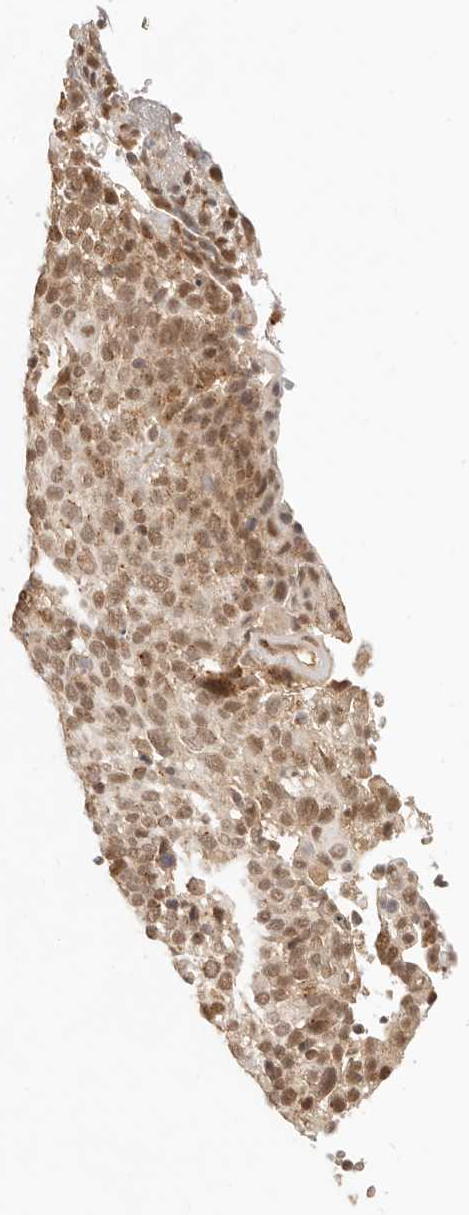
{"staining": {"intensity": "moderate", "quantity": ">75%", "location": "cytoplasmic/membranous,nuclear"}, "tissue": "cervical cancer", "cell_type": "Tumor cells", "image_type": "cancer", "snomed": [{"axis": "morphology", "description": "Squamous cell carcinoma, NOS"}, {"axis": "topography", "description": "Cervix"}], "caption": "A high-resolution micrograph shows immunohistochemistry (IHC) staining of cervical cancer, which exhibits moderate cytoplasmic/membranous and nuclear staining in about >75% of tumor cells.", "gene": "INTS11", "patient": {"sex": "female", "age": 74}}